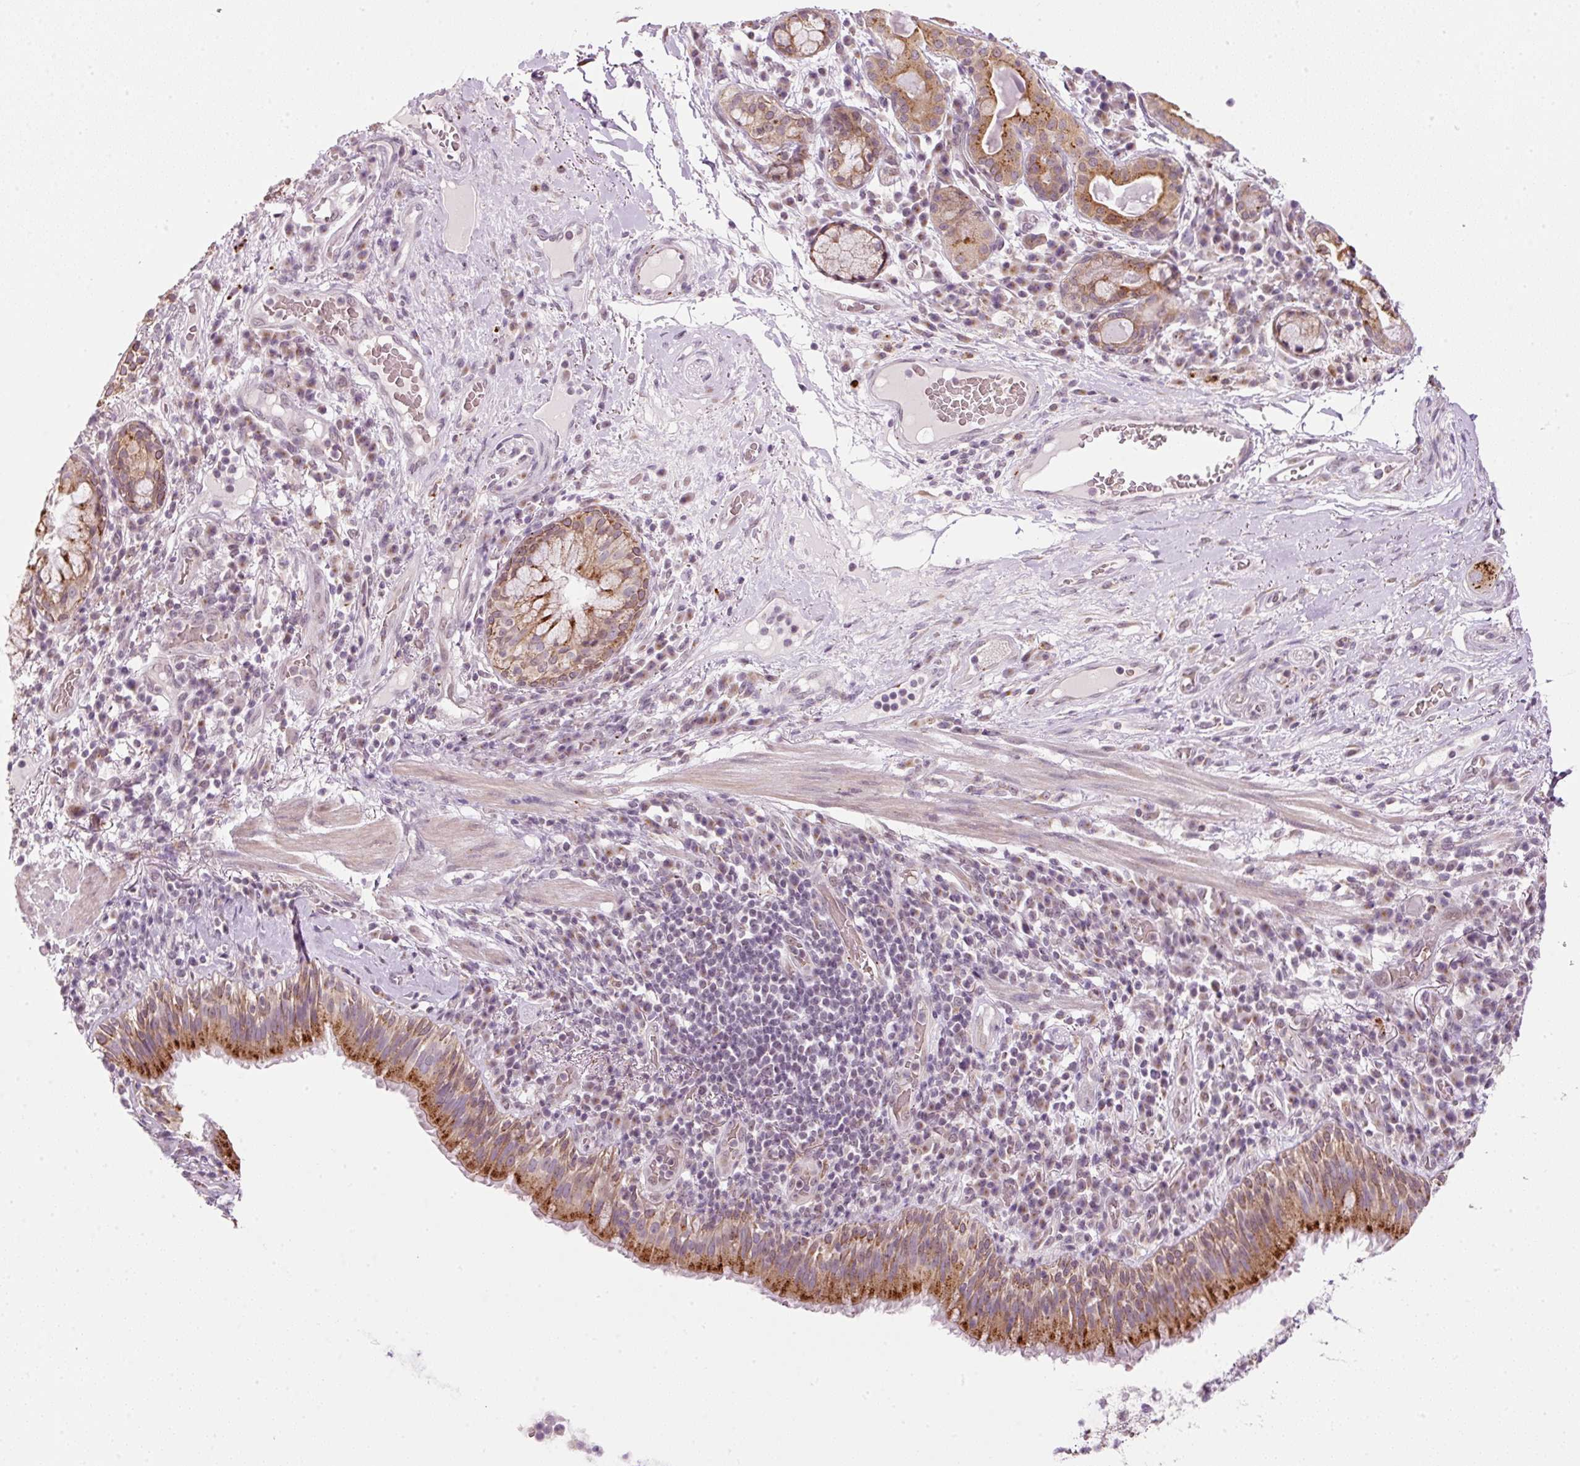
{"staining": {"intensity": "strong", "quantity": ">75%", "location": "cytoplasmic/membranous"}, "tissue": "bronchus", "cell_type": "Respiratory epithelial cells", "image_type": "normal", "snomed": [{"axis": "morphology", "description": "Normal tissue, NOS"}, {"axis": "topography", "description": "Cartilage tissue"}, {"axis": "topography", "description": "Bronchus"}], "caption": "A micrograph showing strong cytoplasmic/membranous expression in about >75% of respiratory epithelial cells in normal bronchus, as visualized by brown immunohistochemical staining.", "gene": "ZNF639", "patient": {"sex": "male", "age": 56}}